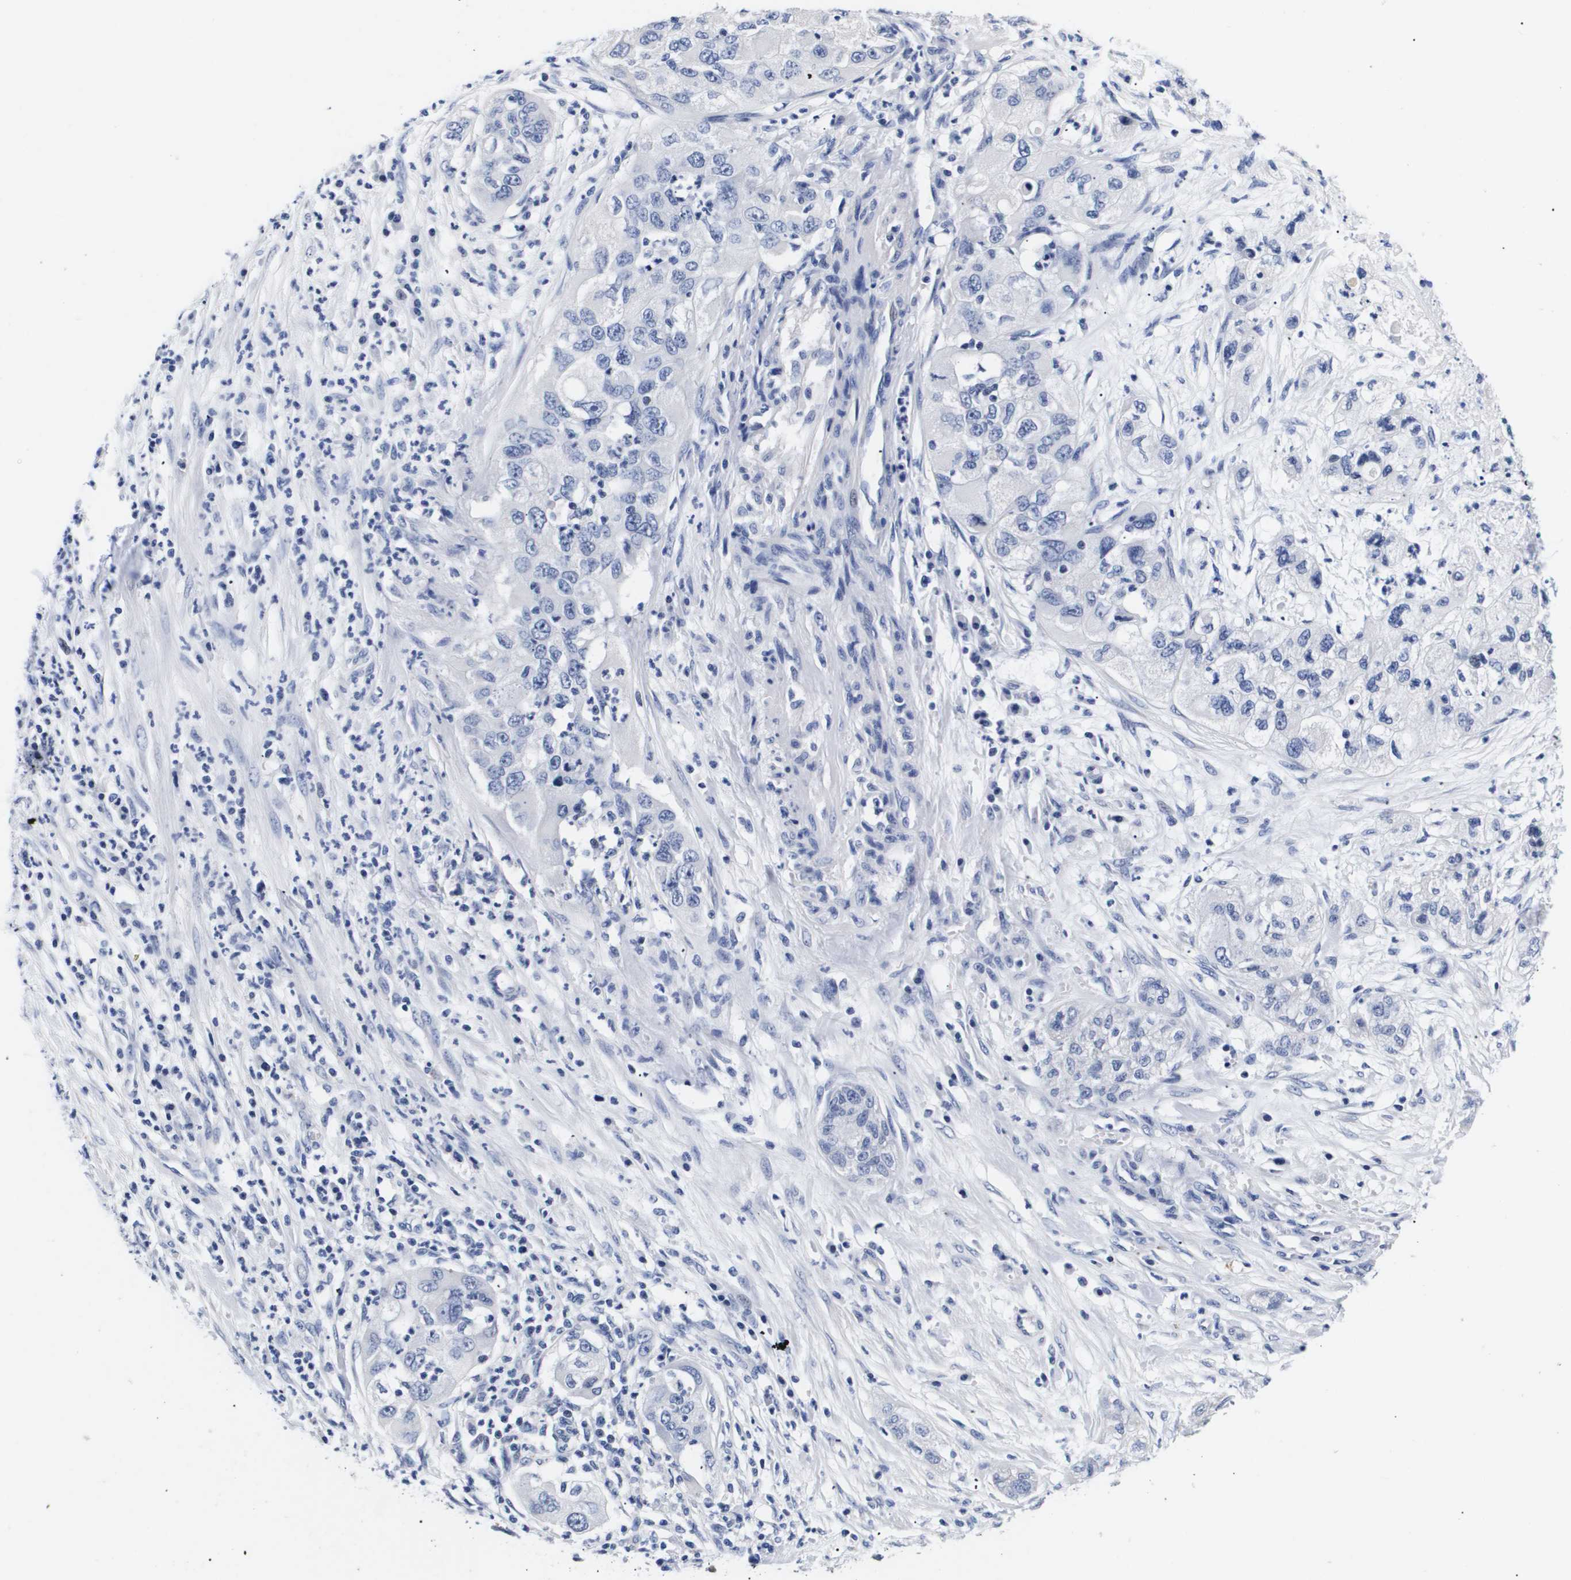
{"staining": {"intensity": "negative", "quantity": "none", "location": "none"}, "tissue": "pancreatic cancer", "cell_type": "Tumor cells", "image_type": "cancer", "snomed": [{"axis": "morphology", "description": "Adenocarcinoma, NOS"}, {"axis": "topography", "description": "Pancreas"}], "caption": "Tumor cells show no significant protein expression in pancreatic adenocarcinoma.", "gene": "ATP6V0A4", "patient": {"sex": "female", "age": 78}}